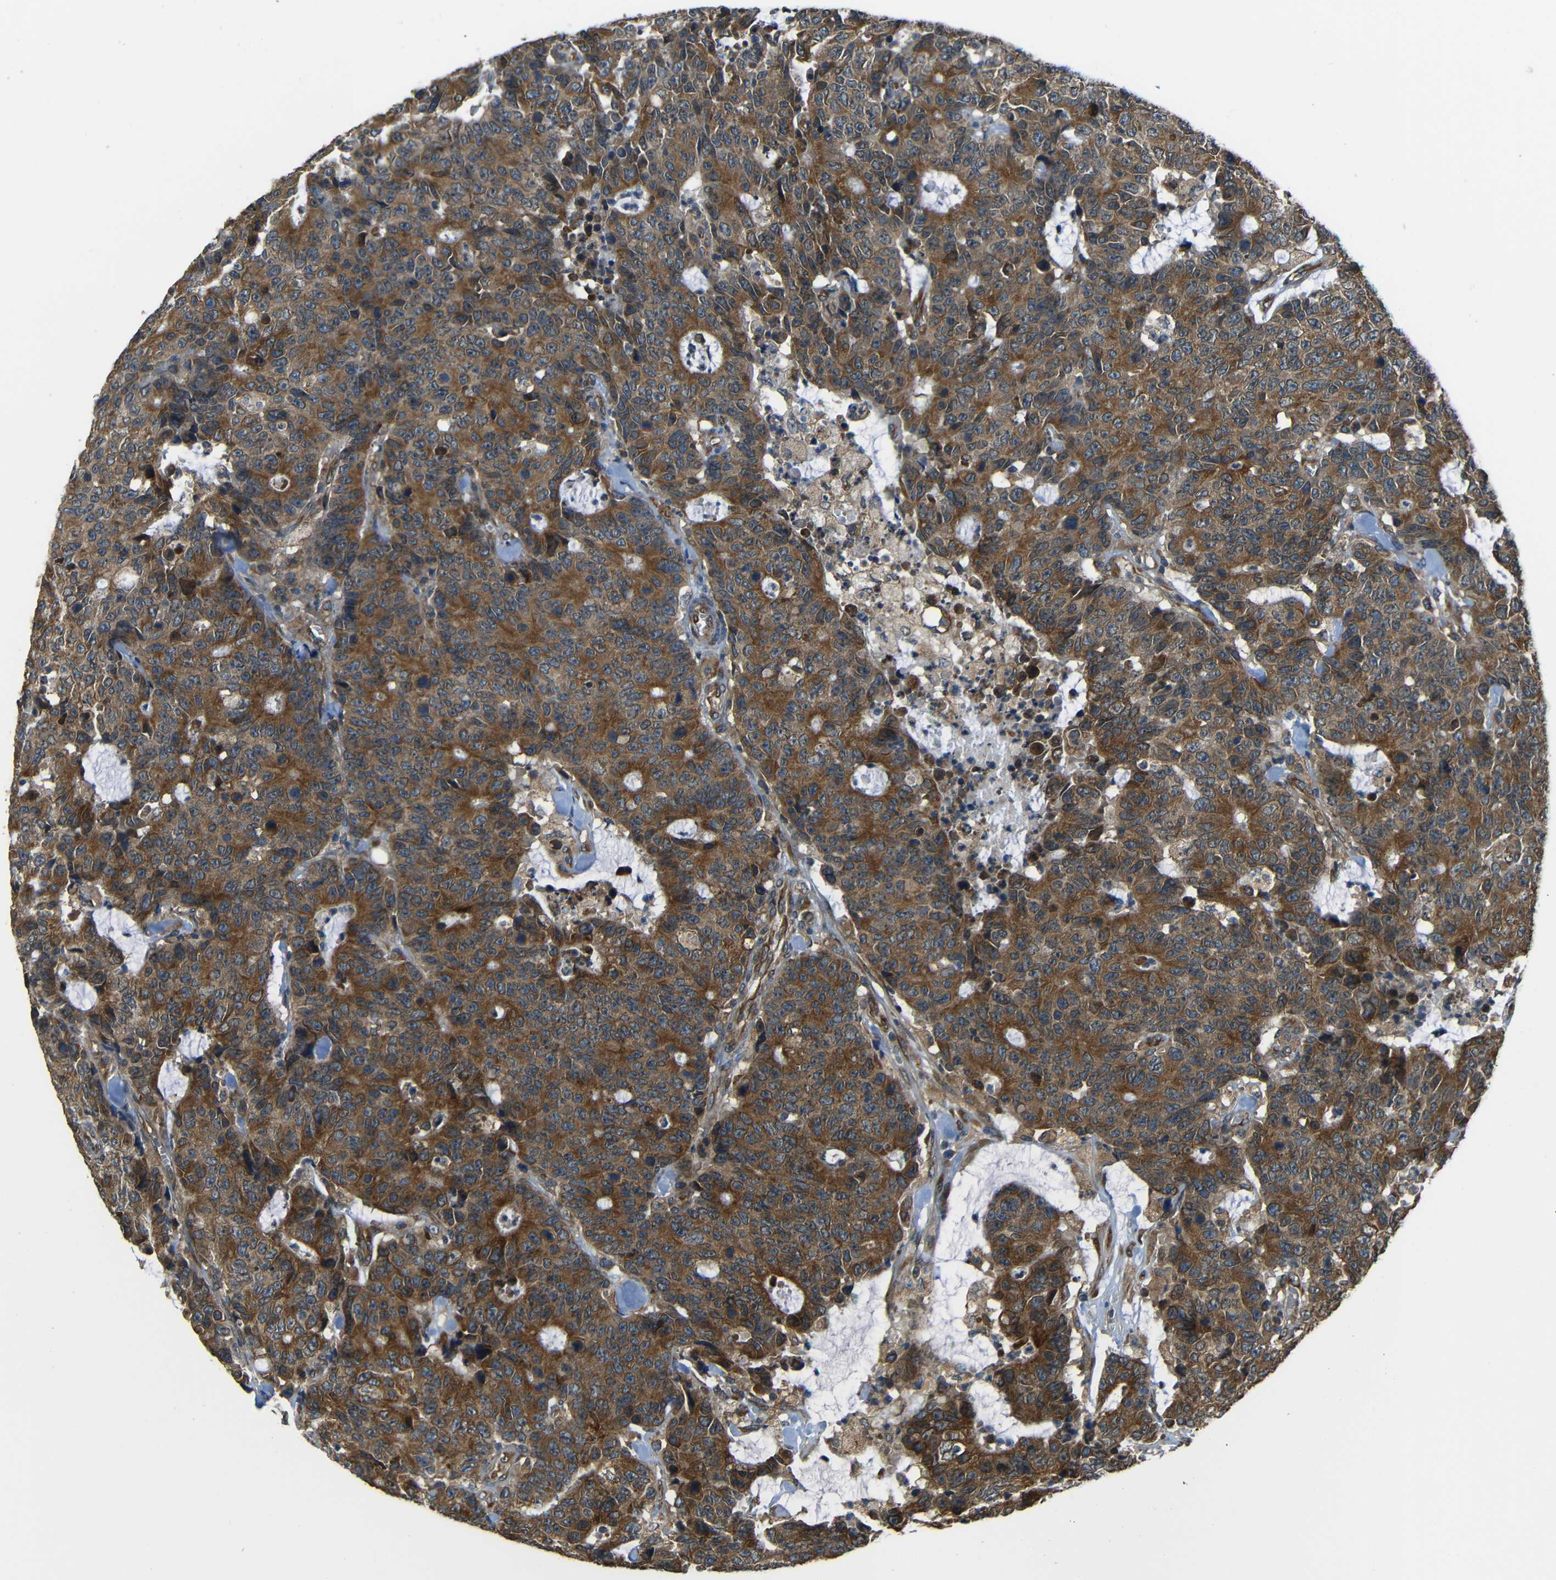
{"staining": {"intensity": "strong", "quantity": "25%-75%", "location": "cytoplasmic/membranous"}, "tissue": "colorectal cancer", "cell_type": "Tumor cells", "image_type": "cancer", "snomed": [{"axis": "morphology", "description": "Adenocarcinoma, NOS"}, {"axis": "topography", "description": "Colon"}], "caption": "Protein expression analysis of human colorectal cancer reveals strong cytoplasmic/membranous expression in about 25%-75% of tumor cells.", "gene": "VAPB", "patient": {"sex": "female", "age": 86}}